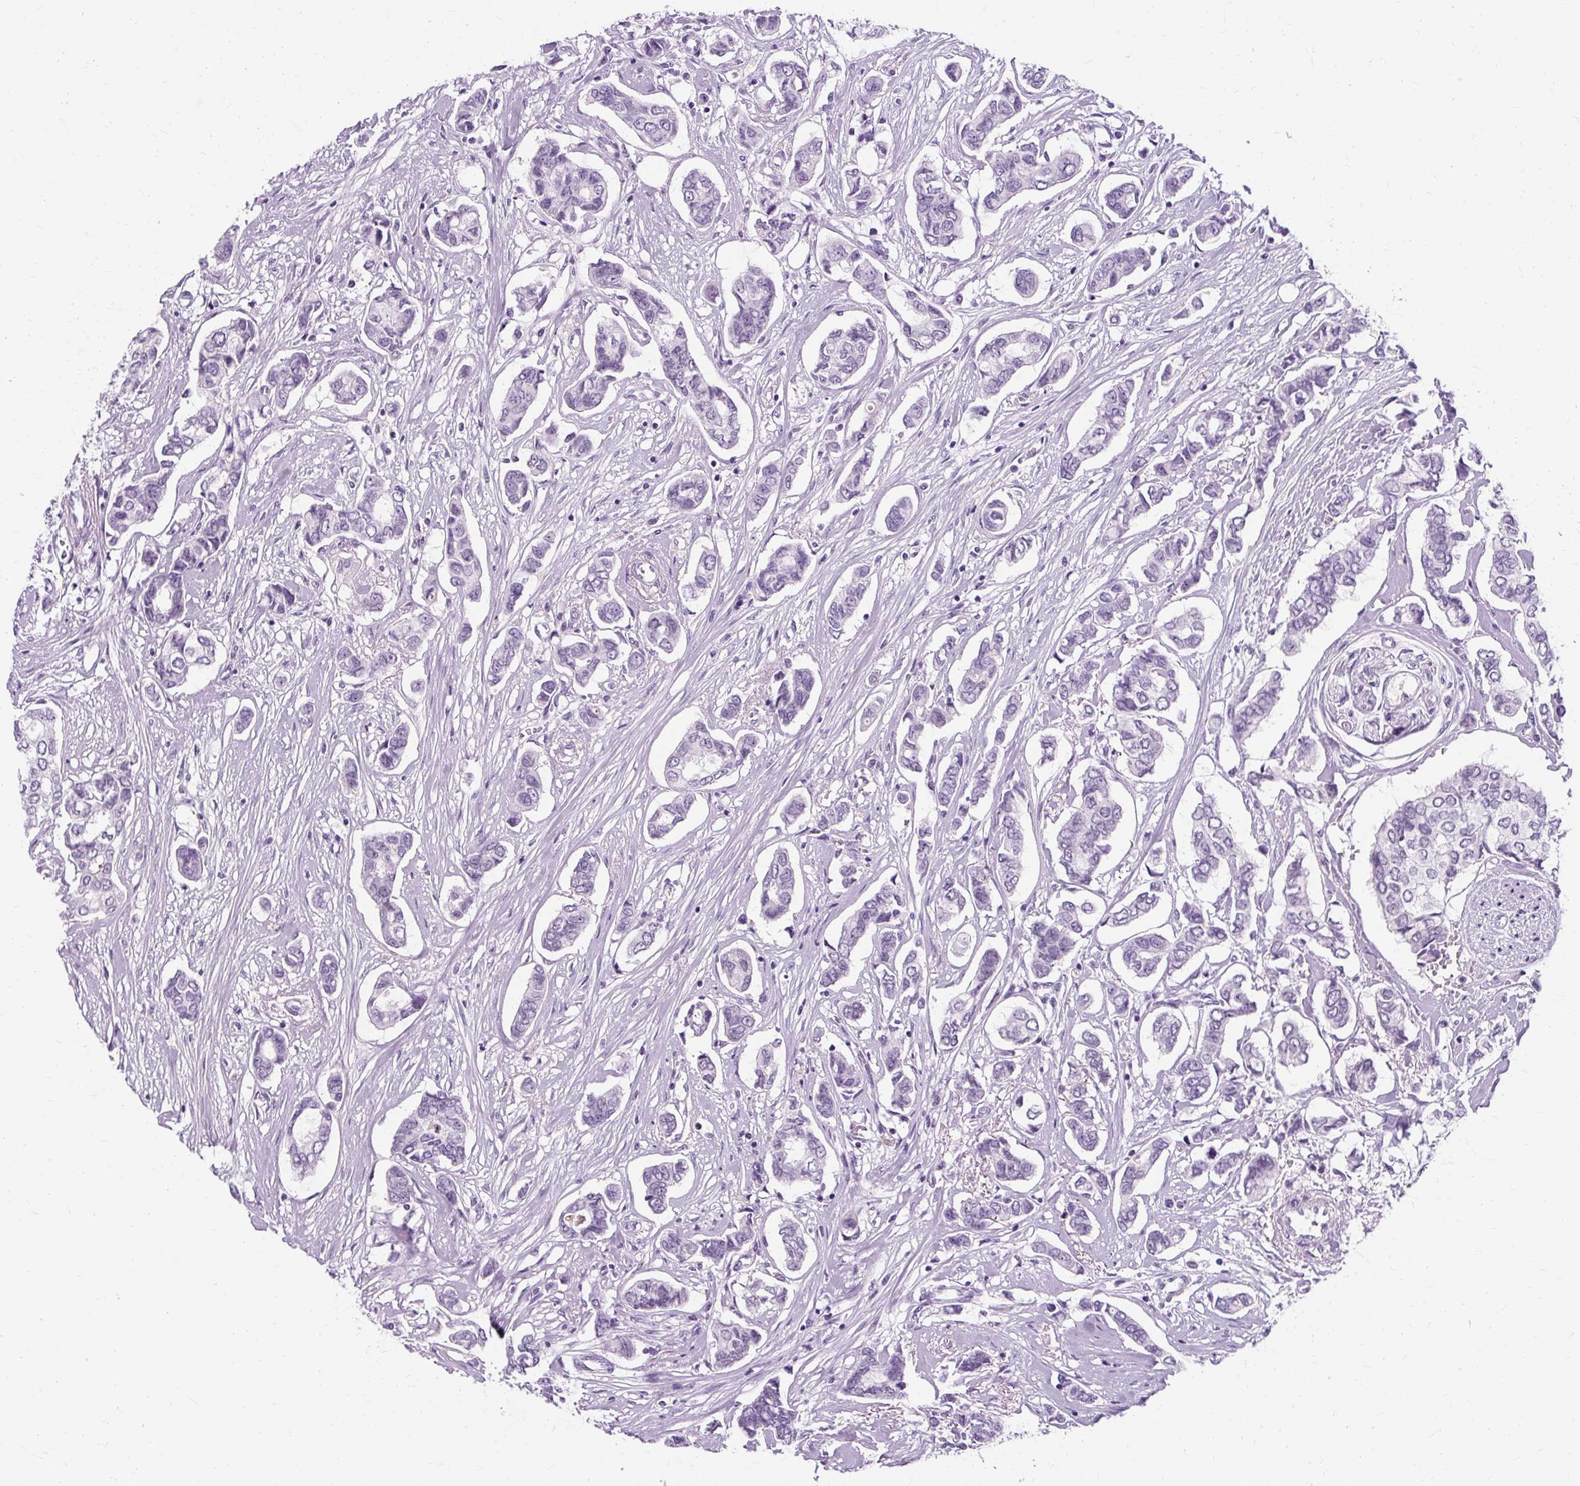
{"staining": {"intensity": "negative", "quantity": "none", "location": "none"}, "tissue": "breast cancer", "cell_type": "Tumor cells", "image_type": "cancer", "snomed": [{"axis": "morphology", "description": "Duct carcinoma"}, {"axis": "topography", "description": "Breast"}], "caption": "Image shows no significant protein staining in tumor cells of breast cancer.", "gene": "RYBP", "patient": {"sex": "female", "age": 73}}